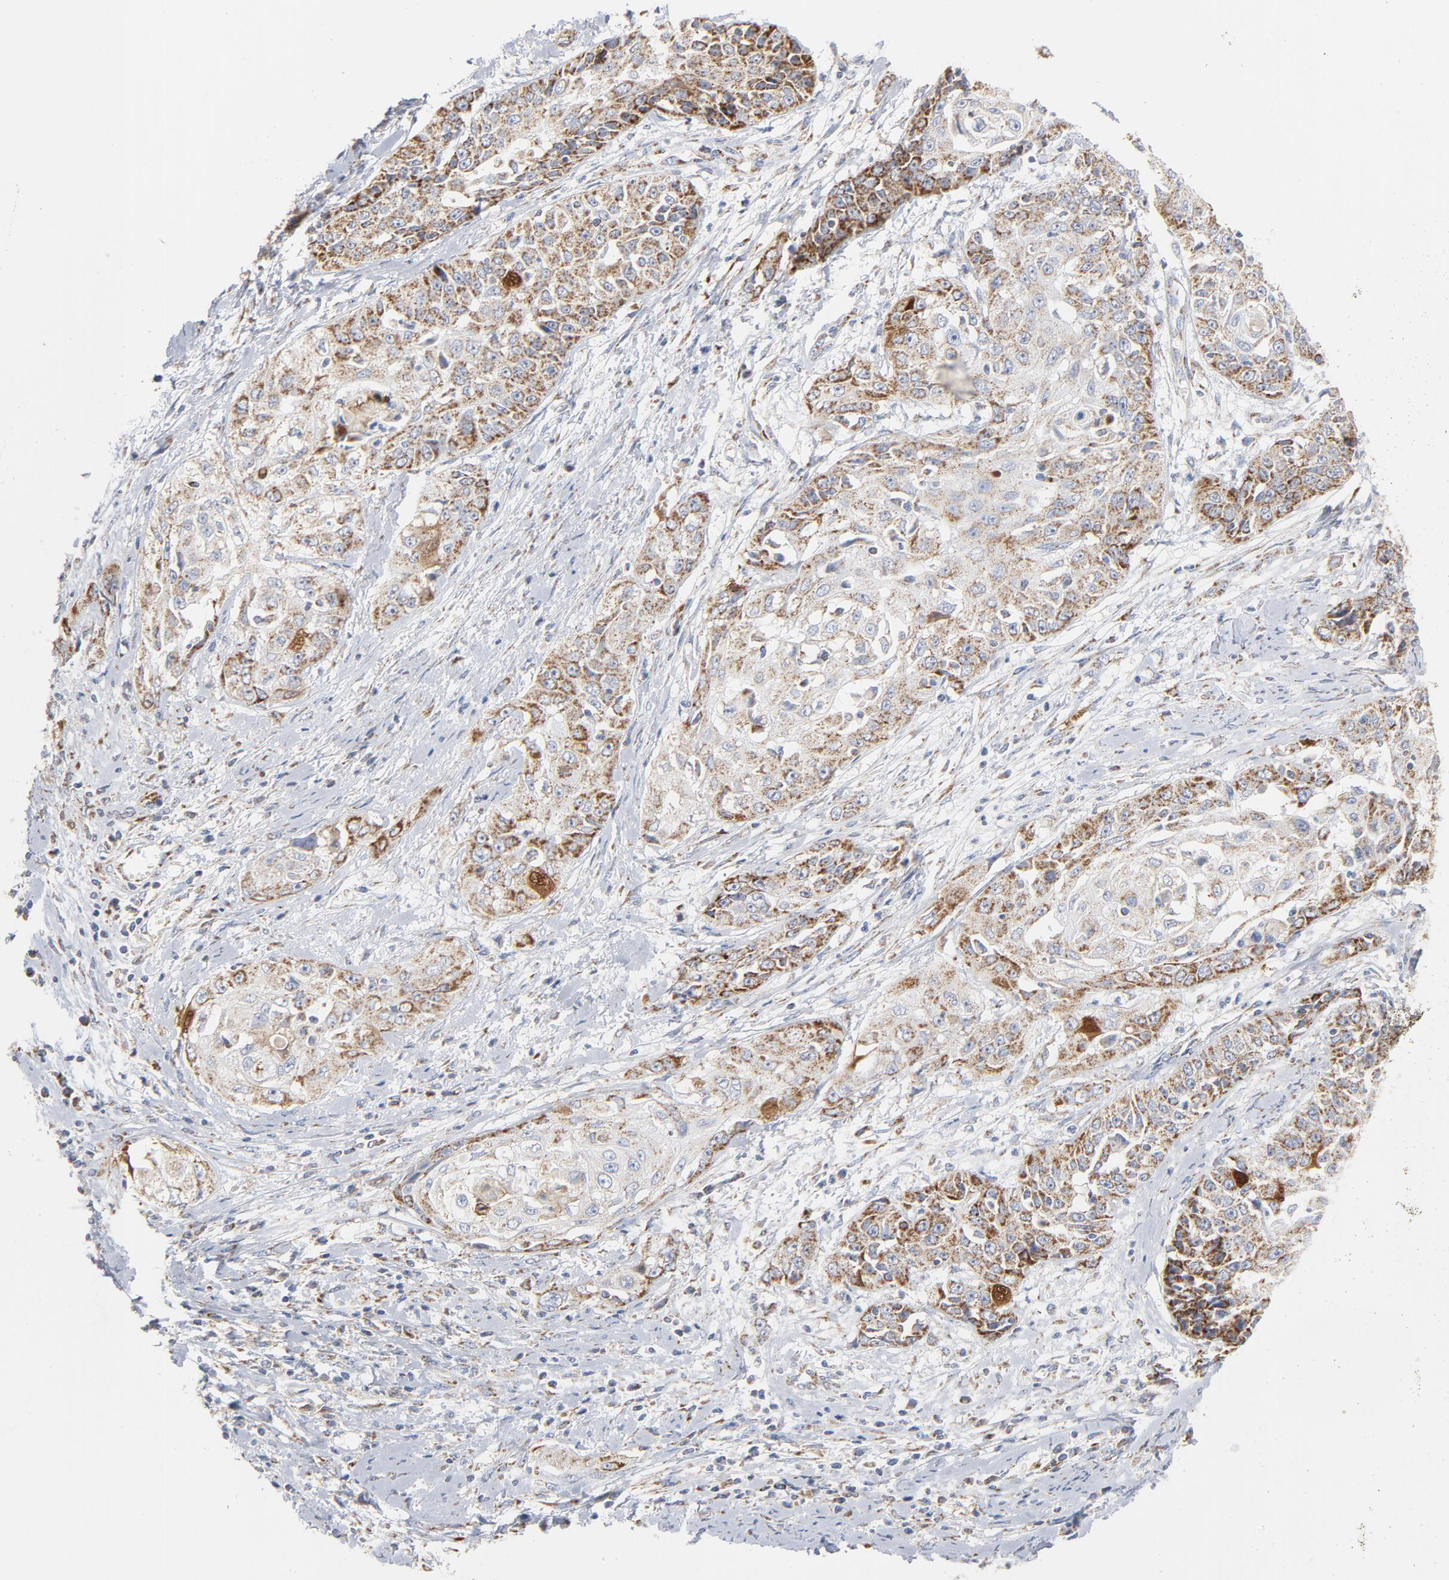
{"staining": {"intensity": "moderate", "quantity": ">75%", "location": "cytoplasmic/membranous"}, "tissue": "cervical cancer", "cell_type": "Tumor cells", "image_type": "cancer", "snomed": [{"axis": "morphology", "description": "Squamous cell carcinoma, NOS"}, {"axis": "topography", "description": "Cervix"}], "caption": "Immunohistochemistry (DAB (3,3'-diaminobenzidine)) staining of cervical squamous cell carcinoma reveals moderate cytoplasmic/membranous protein expression in about >75% of tumor cells.", "gene": "DIABLO", "patient": {"sex": "female", "age": 64}}